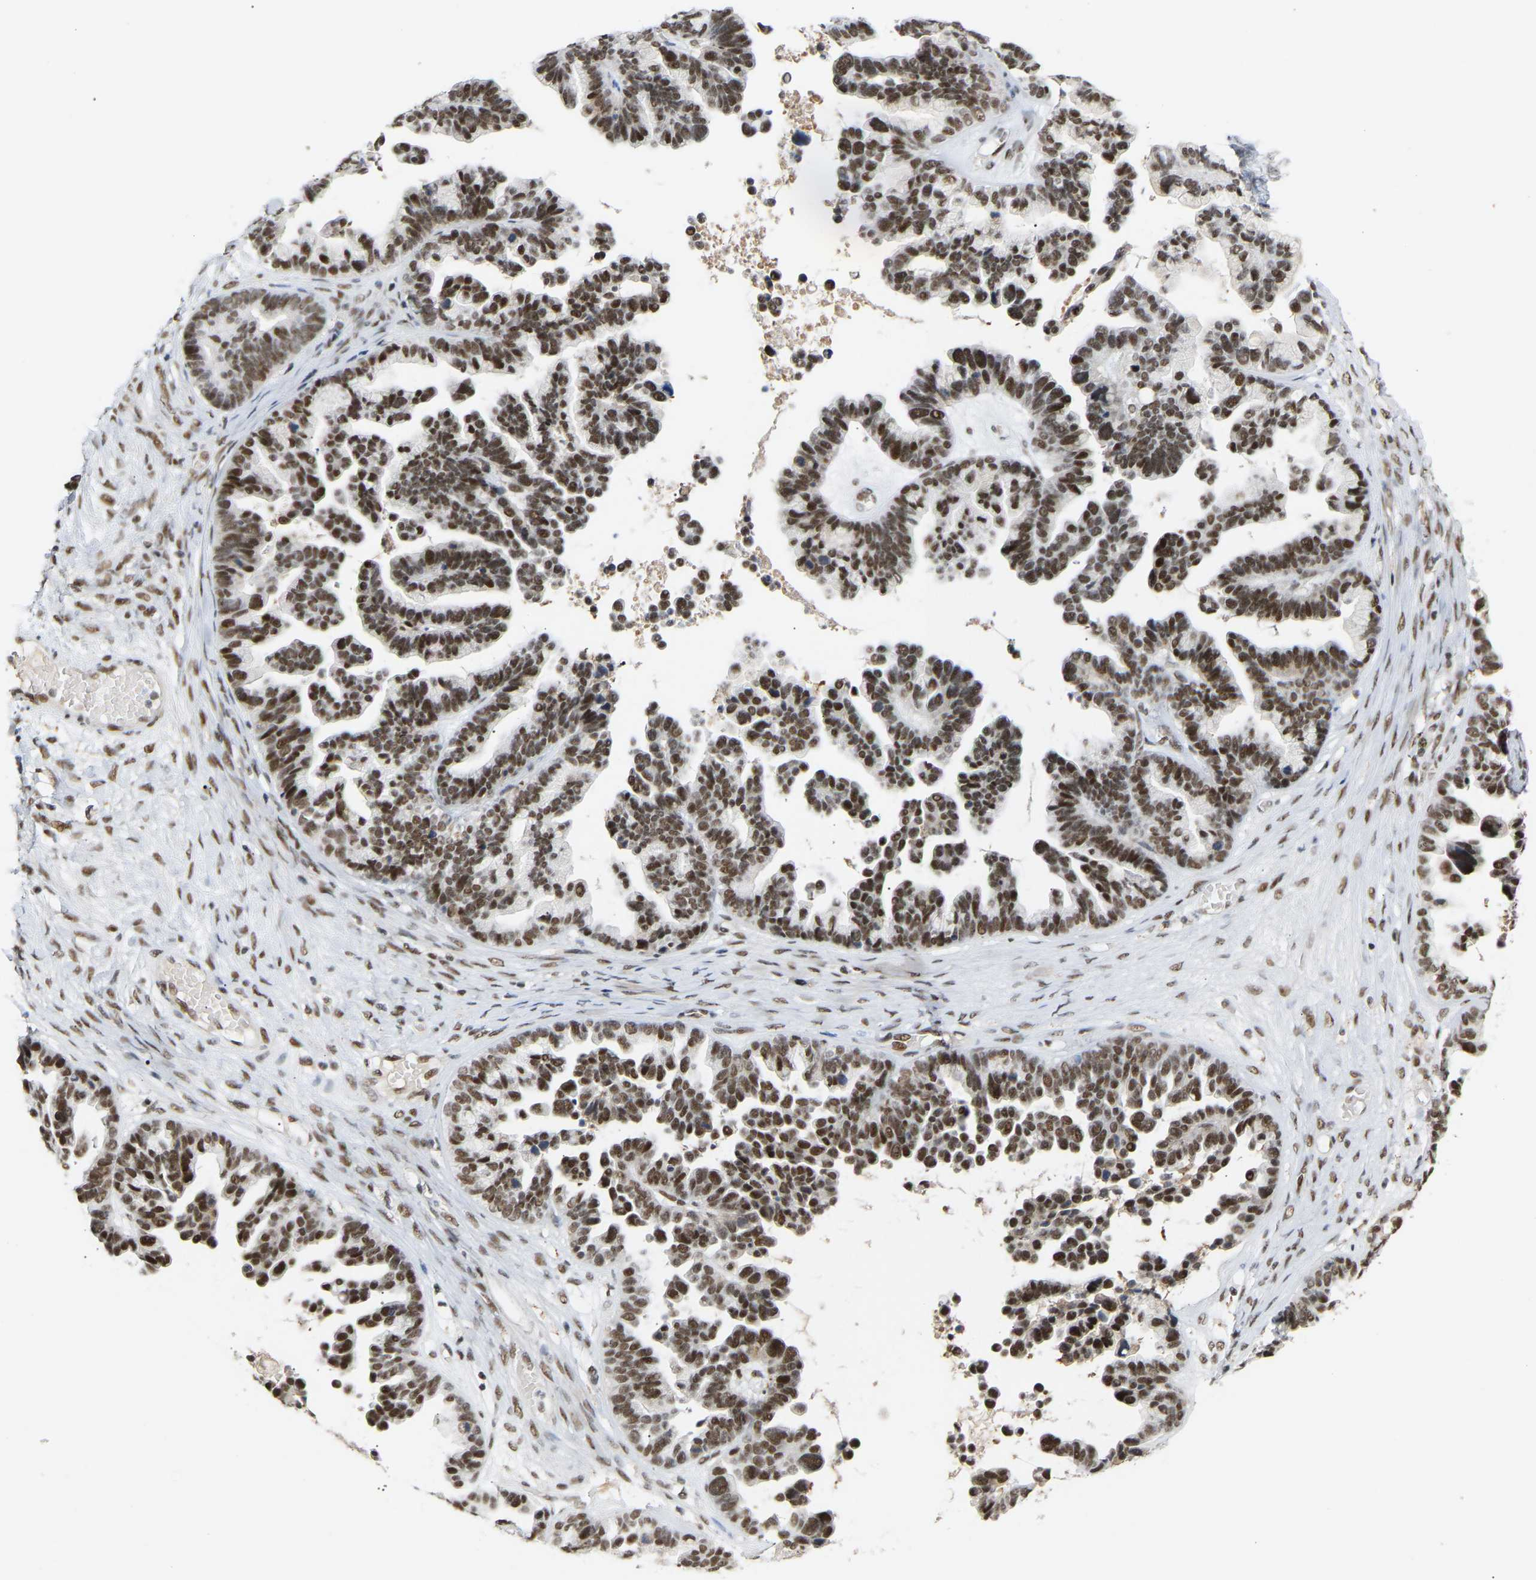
{"staining": {"intensity": "strong", "quantity": ">75%", "location": "nuclear"}, "tissue": "ovarian cancer", "cell_type": "Tumor cells", "image_type": "cancer", "snomed": [{"axis": "morphology", "description": "Cystadenocarcinoma, serous, NOS"}, {"axis": "topography", "description": "Ovary"}], "caption": "Brown immunohistochemical staining in human ovarian cancer (serous cystadenocarcinoma) shows strong nuclear positivity in about >75% of tumor cells.", "gene": "NELFB", "patient": {"sex": "female", "age": 56}}